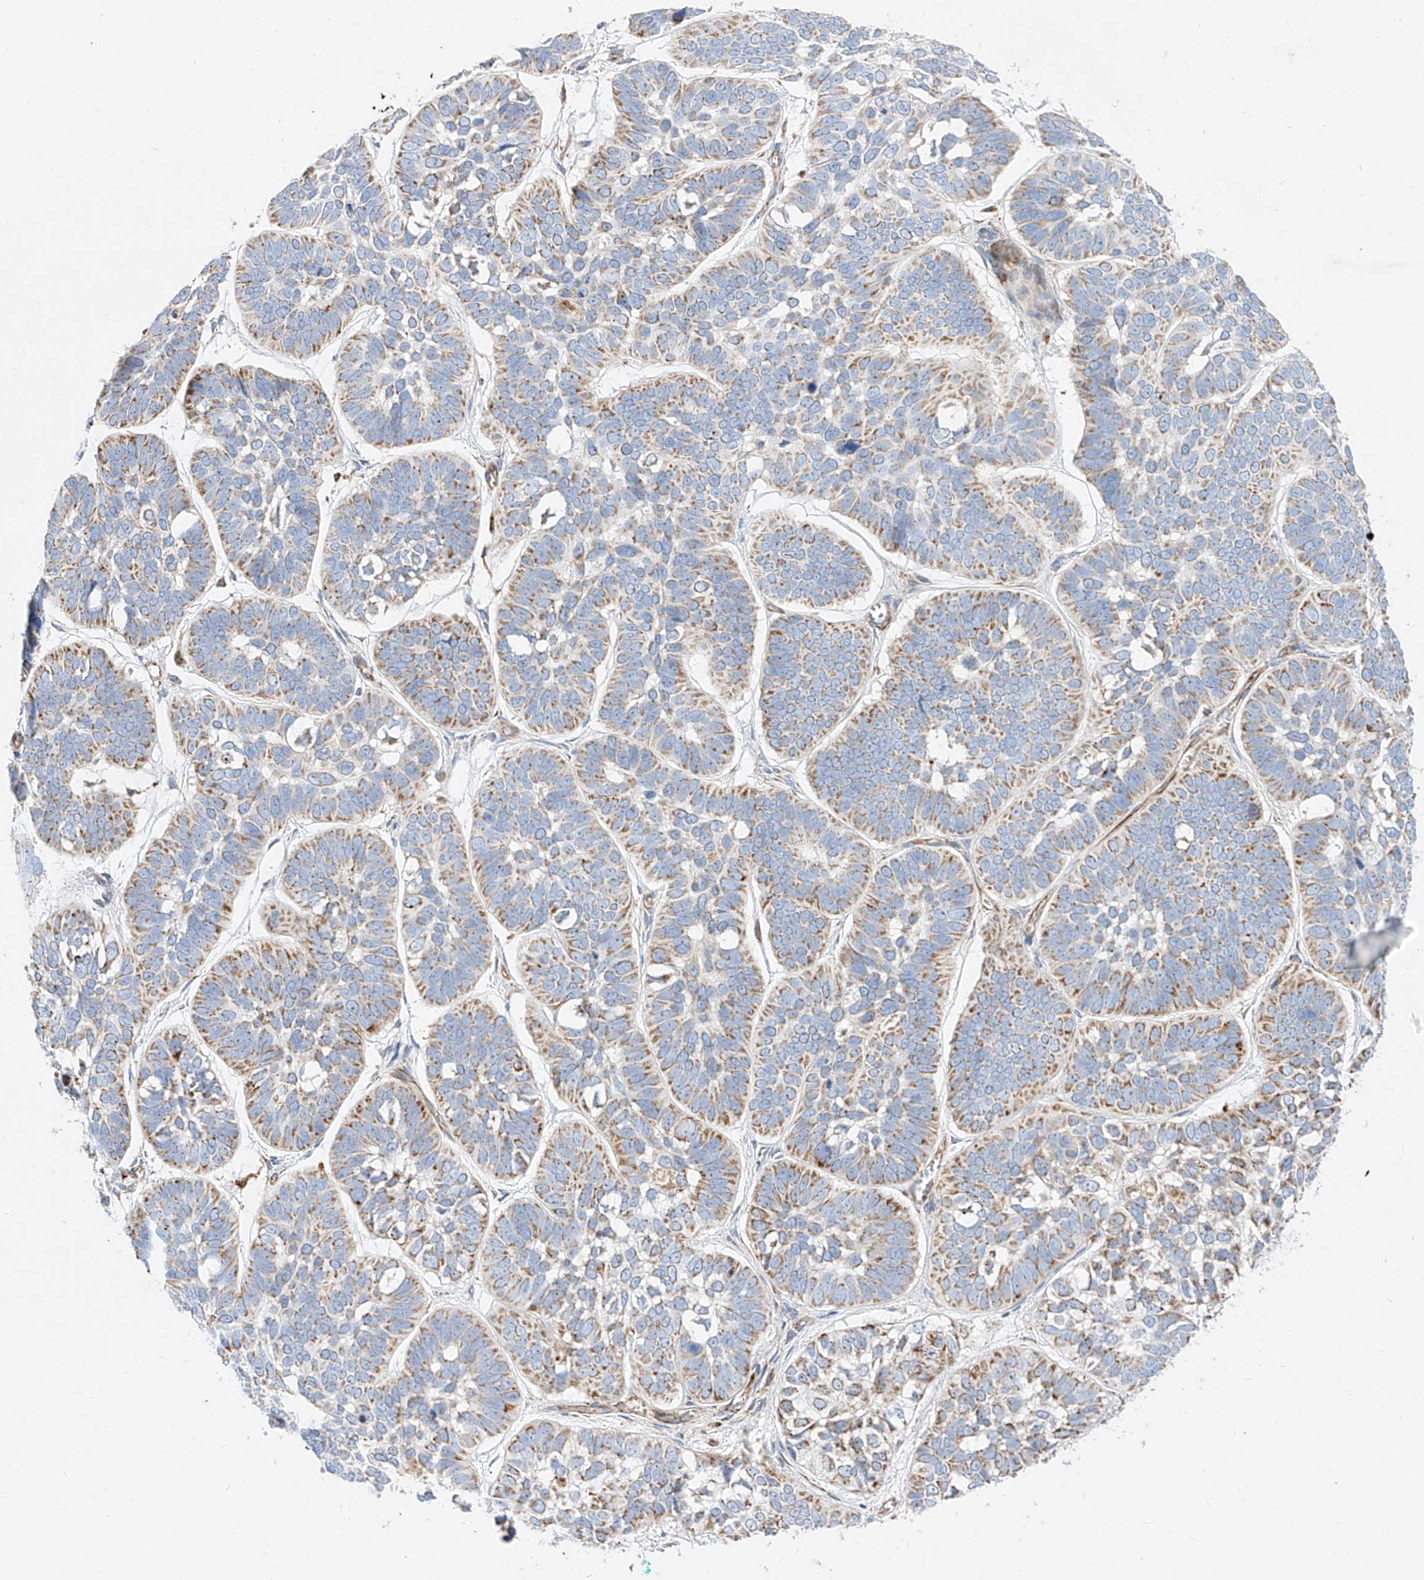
{"staining": {"intensity": "moderate", "quantity": "25%-75%", "location": "cytoplasmic/membranous"}, "tissue": "skin cancer", "cell_type": "Tumor cells", "image_type": "cancer", "snomed": [{"axis": "morphology", "description": "Basal cell carcinoma"}, {"axis": "topography", "description": "Skin"}], "caption": "IHC micrograph of skin cancer stained for a protein (brown), which exhibits medium levels of moderate cytoplasmic/membranous positivity in about 25%-75% of tumor cells.", "gene": "CST9", "patient": {"sex": "male", "age": 62}}